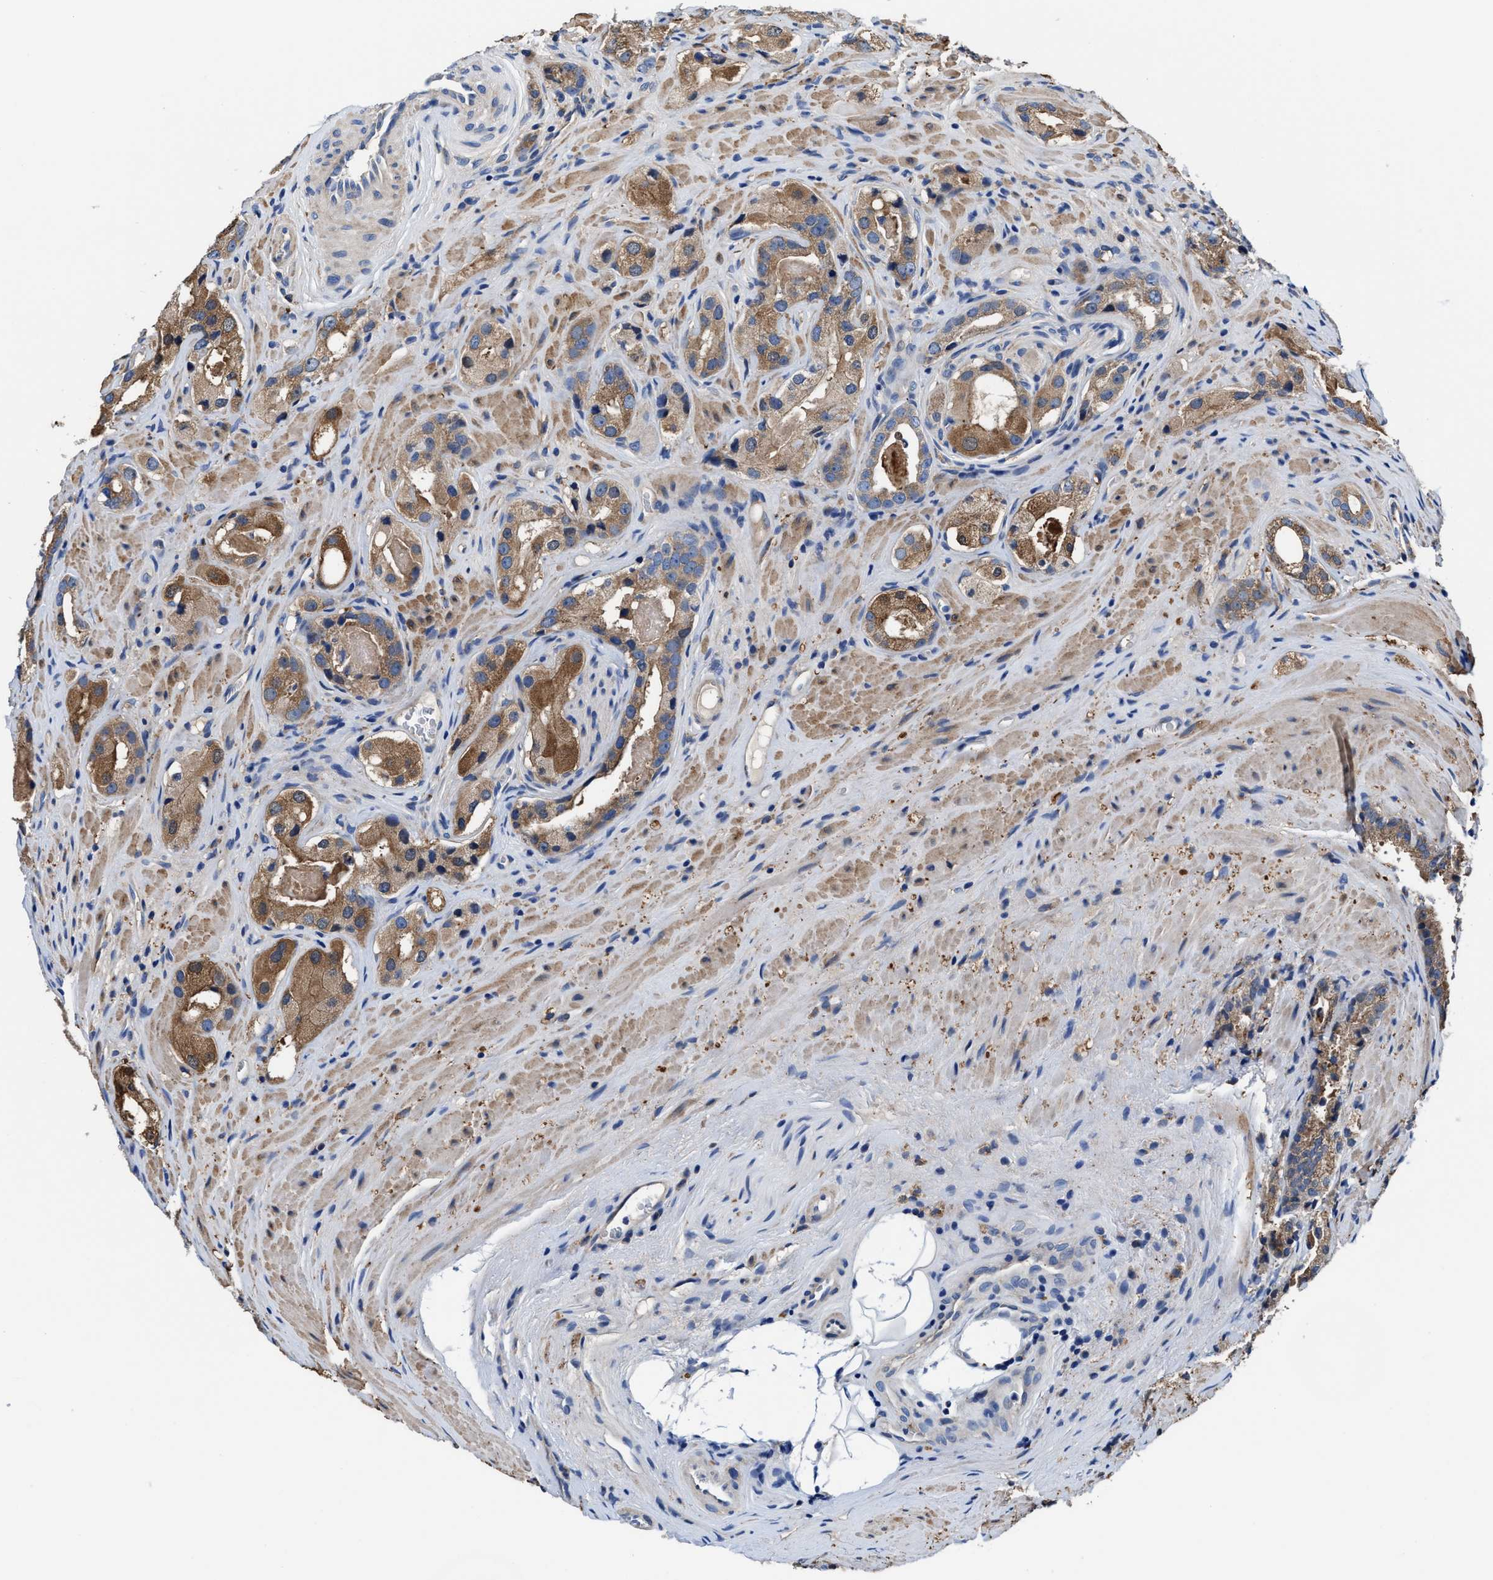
{"staining": {"intensity": "moderate", "quantity": ">75%", "location": "cytoplasmic/membranous"}, "tissue": "prostate cancer", "cell_type": "Tumor cells", "image_type": "cancer", "snomed": [{"axis": "morphology", "description": "Adenocarcinoma, High grade"}, {"axis": "topography", "description": "Prostate"}], "caption": "This is a histology image of IHC staining of prostate cancer, which shows moderate positivity in the cytoplasmic/membranous of tumor cells.", "gene": "TMEM30A", "patient": {"sex": "male", "age": 63}}